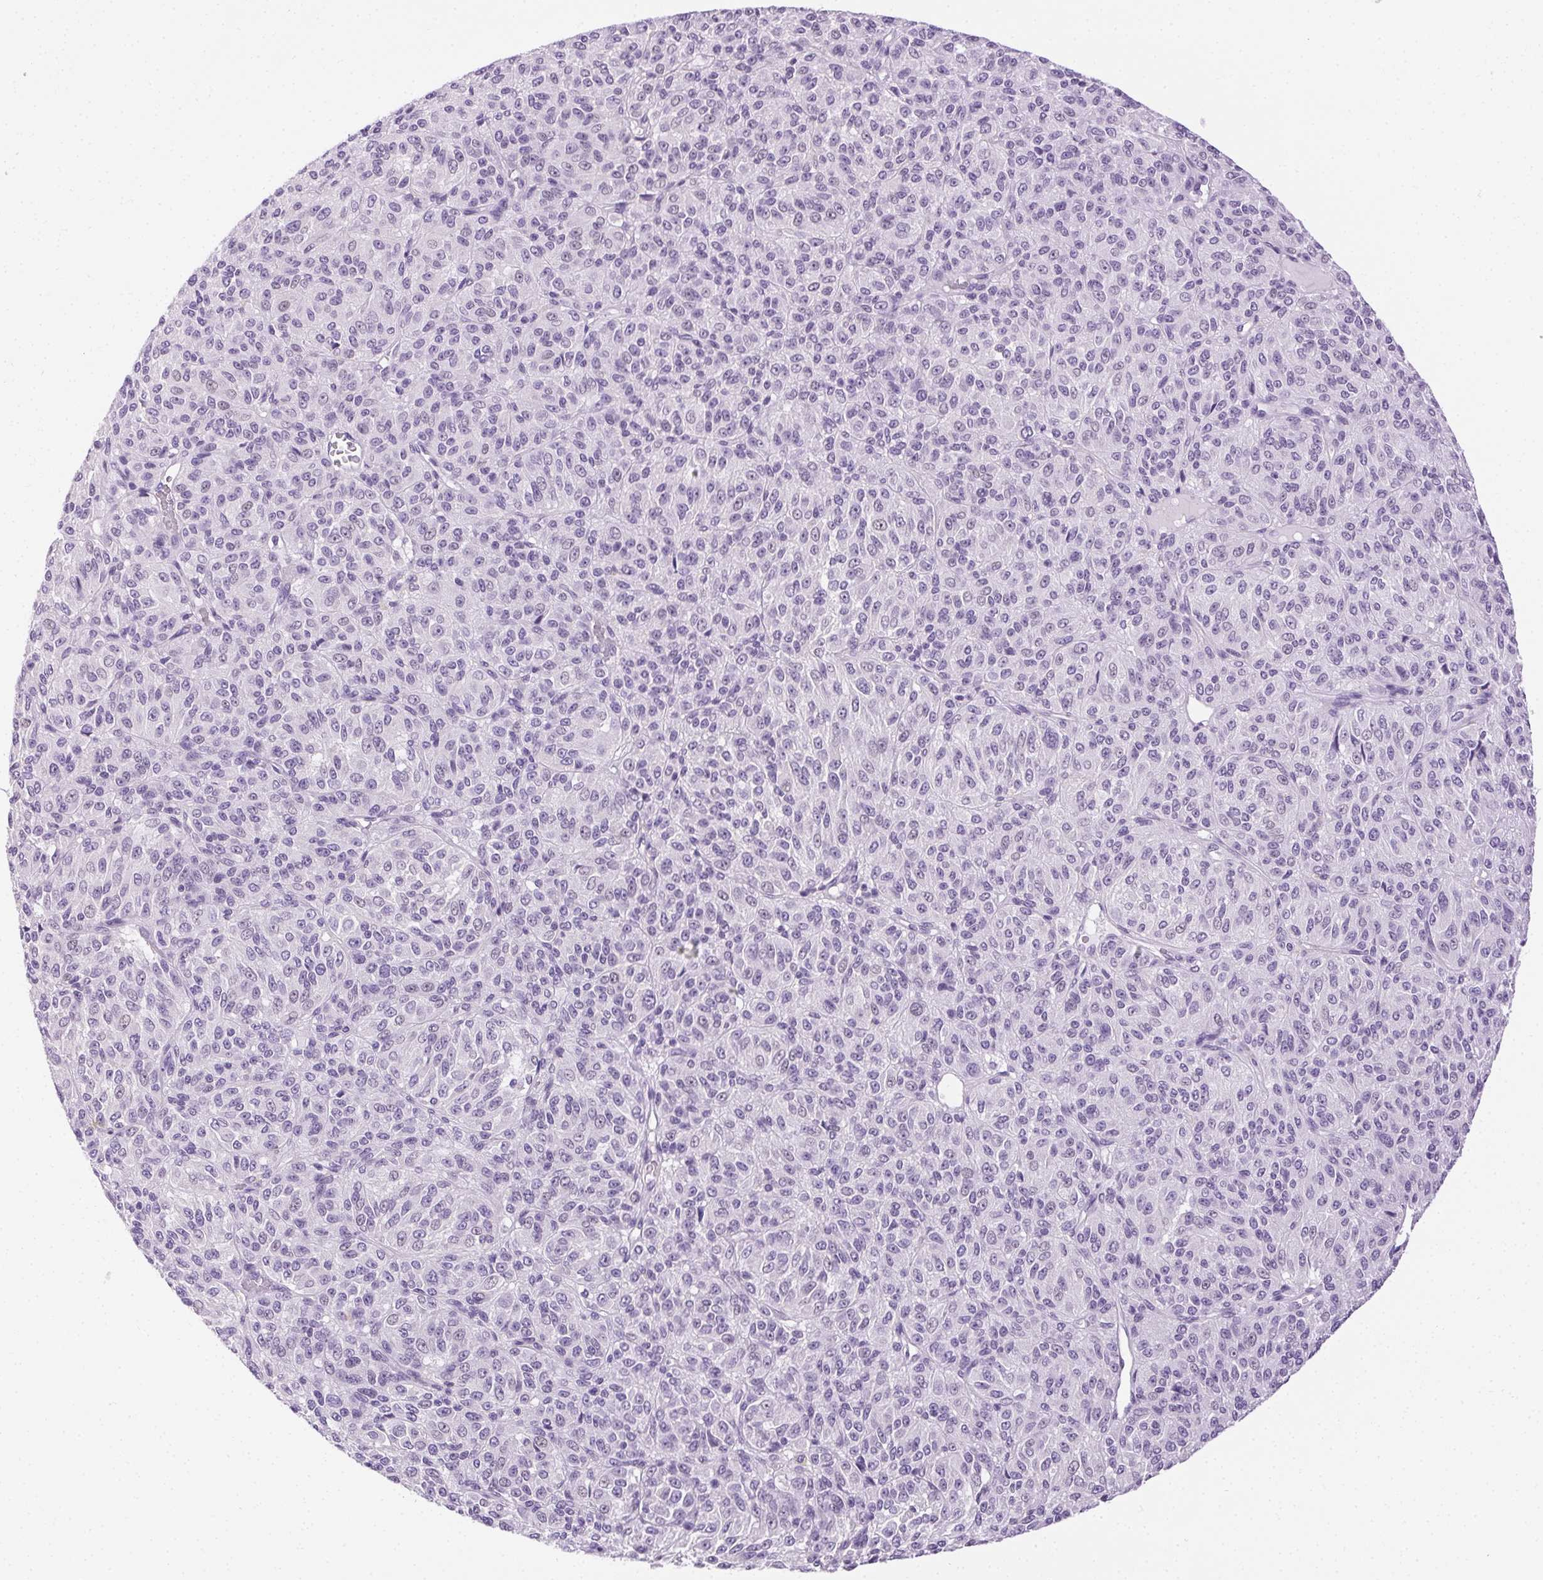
{"staining": {"intensity": "negative", "quantity": "none", "location": "none"}, "tissue": "melanoma", "cell_type": "Tumor cells", "image_type": "cancer", "snomed": [{"axis": "morphology", "description": "Malignant melanoma, Metastatic site"}, {"axis": "topography", "description": "Brain"}], "caption": "Micrograph shows no significant protein expression in tumor cells of melanoma.", "gene": "C20orf85", "patient": {"sex": "female", "age": 56}}